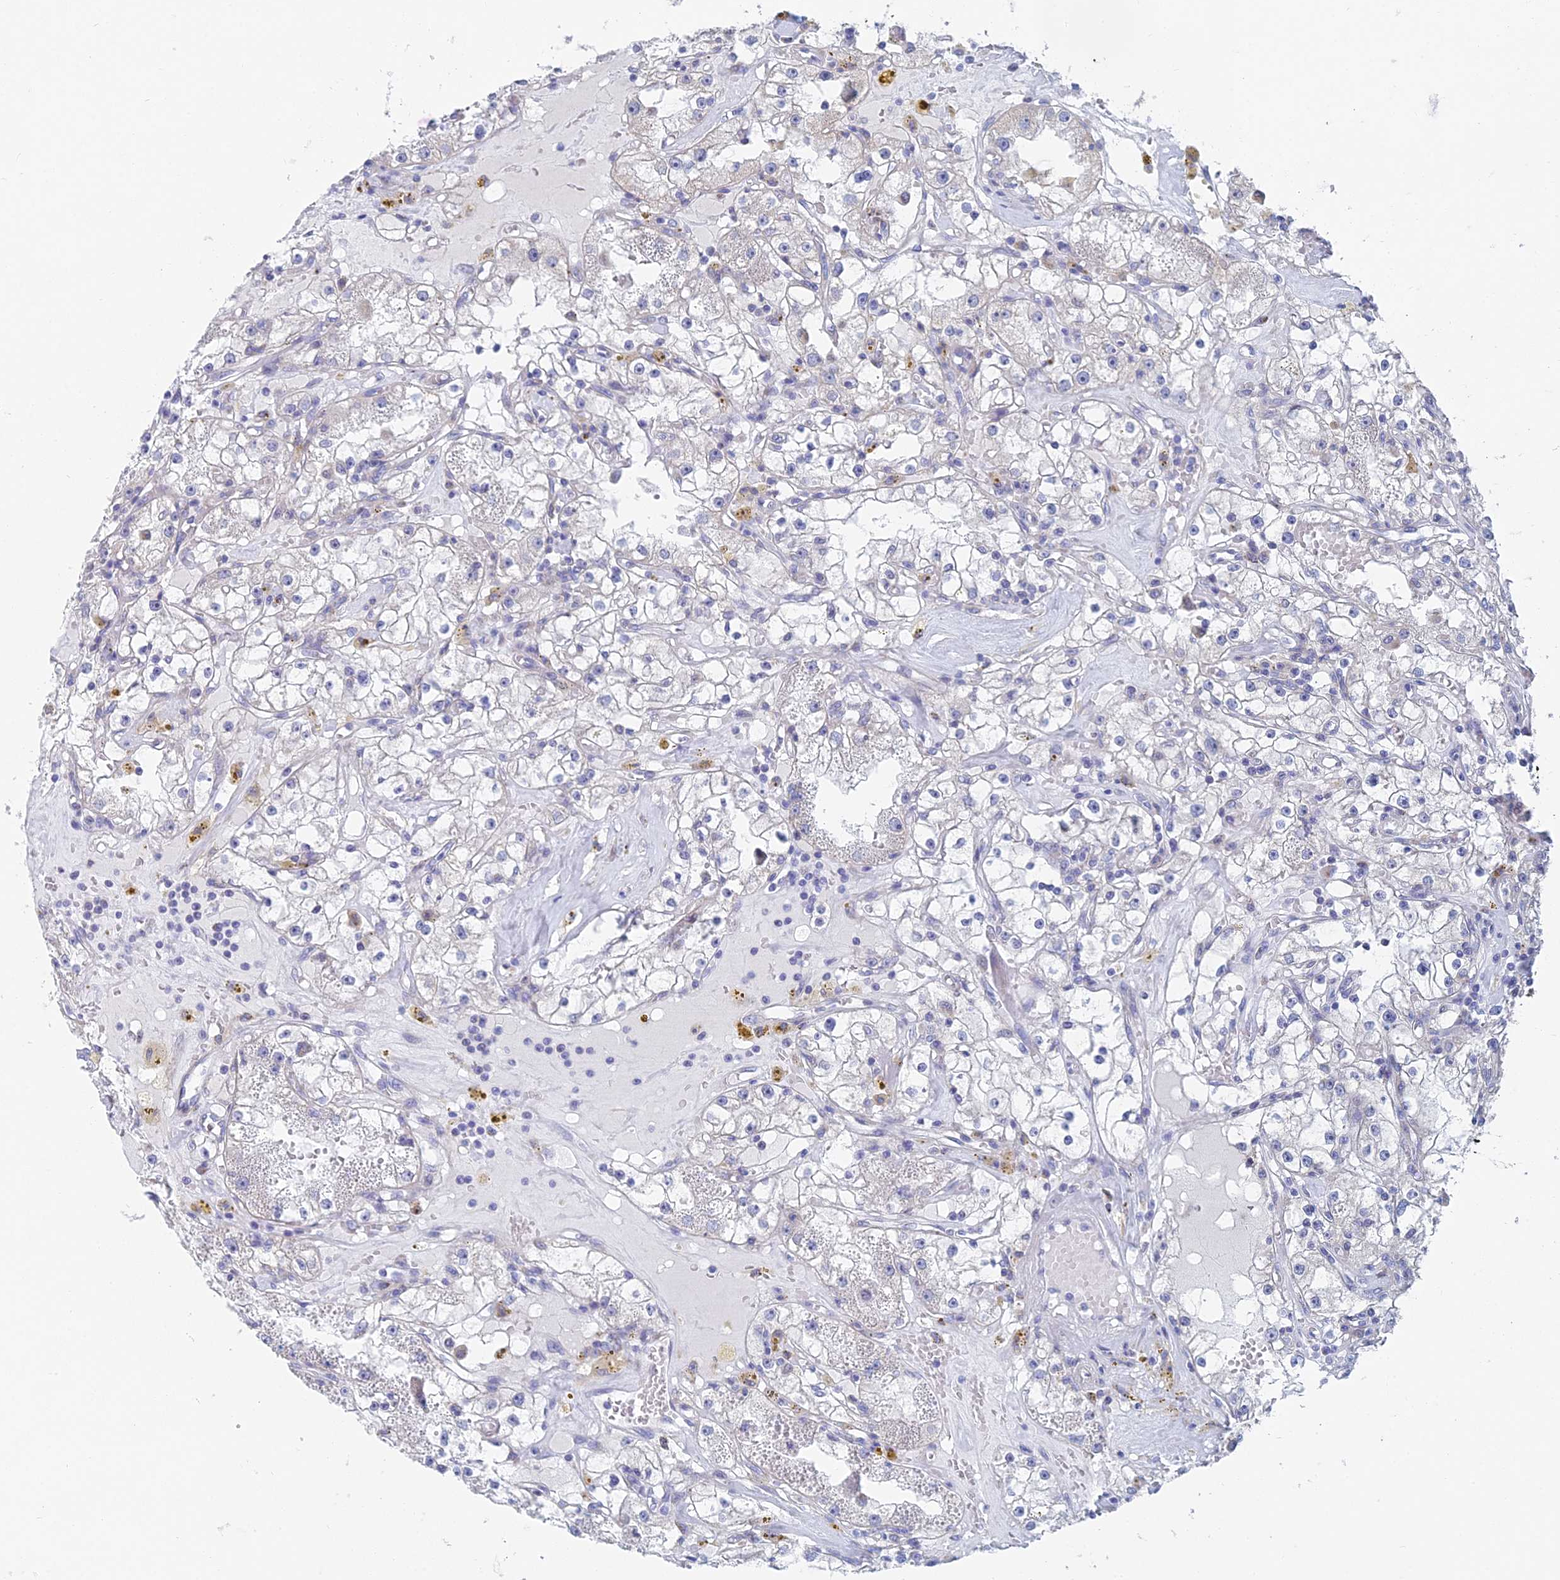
{"staining": {"intensity": "negative", "quantity": "none", "location": "none"}, "tissue": "renal cancer", "cell_type": "Tumor cells", "image_type": "cancer", "snomed": [{"axis": "morphology", "description": "Adenocarcinoma, NOS"}, {"axis": "topography", "description": "Kidney"}], "caption": "Photomicrograph shows no significant protein expression in tumor cells of renal cancer (adenocarcinoma).", "gene": "ACSM1", "patient": {"sex": "male", "age": 56}}